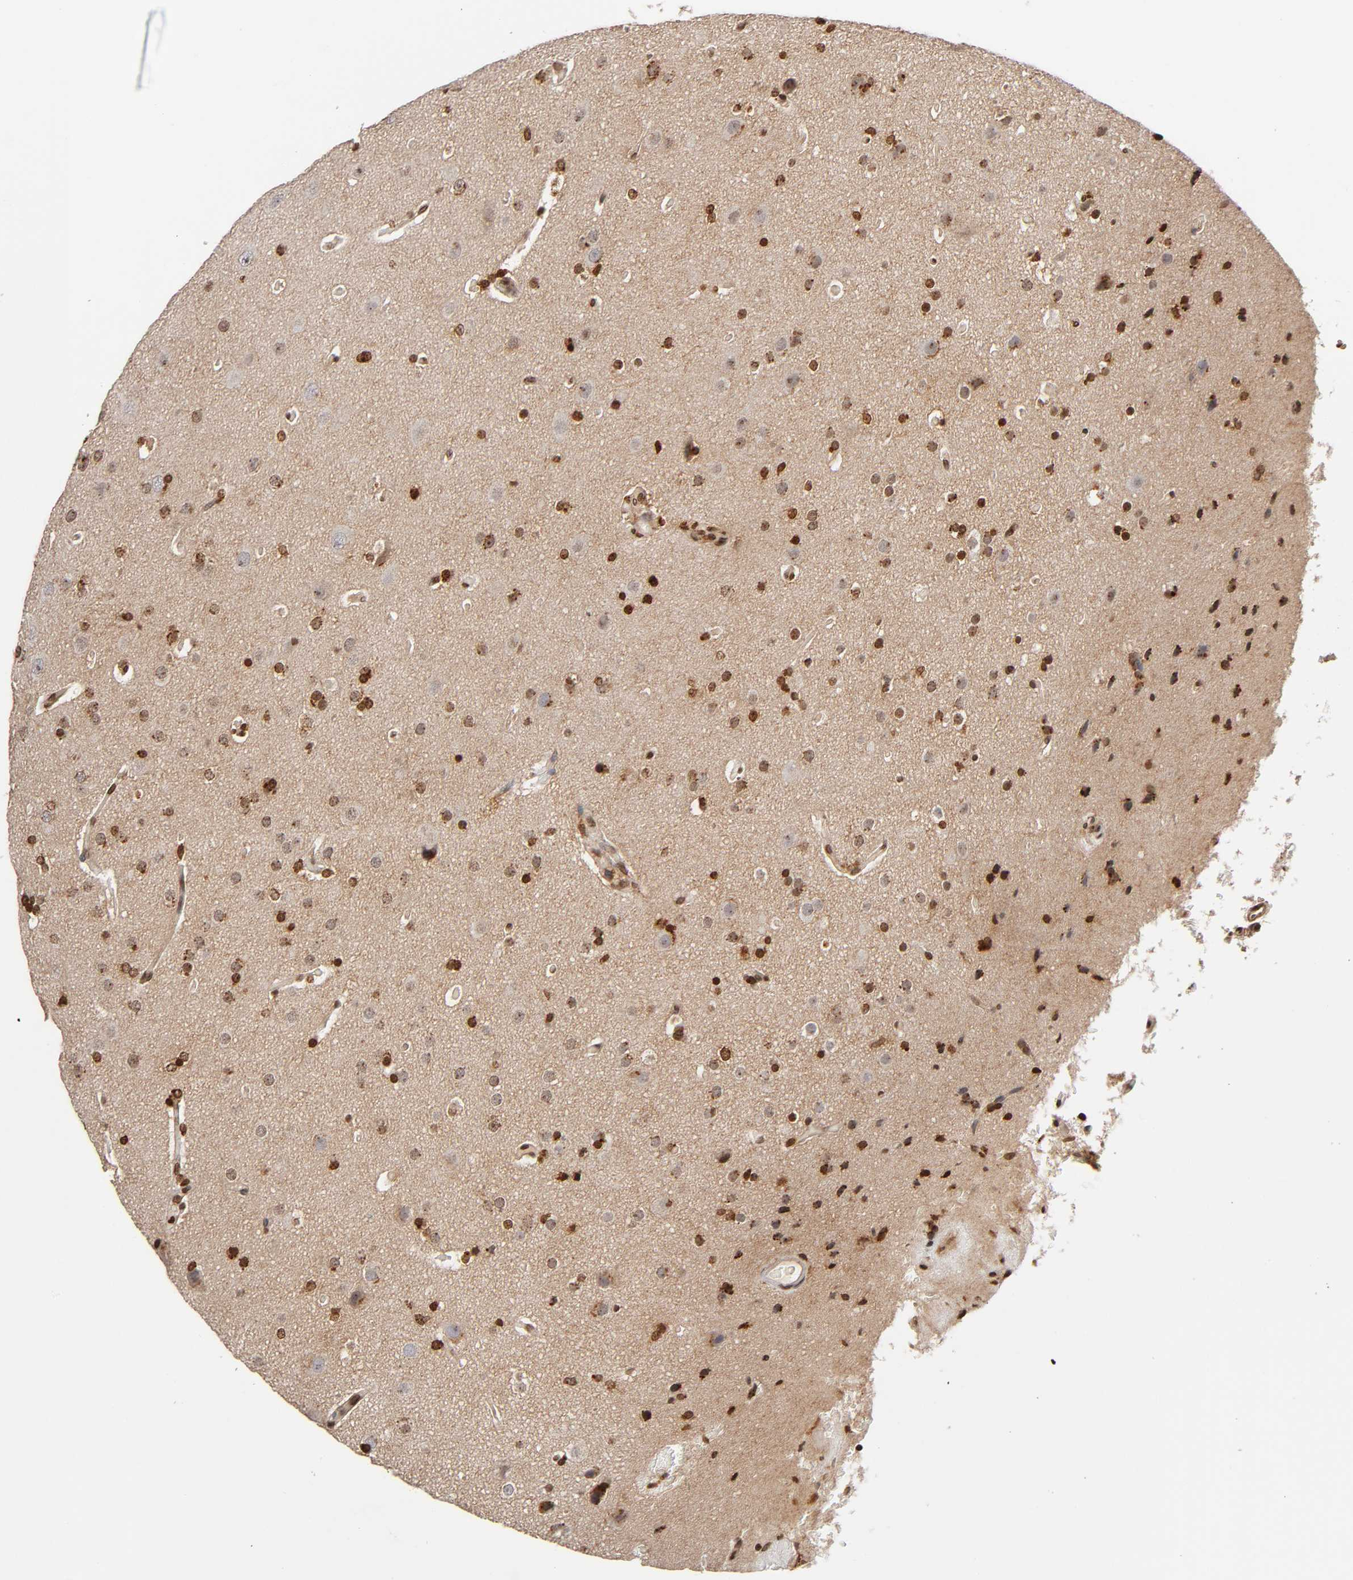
{"staining": {"intensity": "strong", "quantity": "25%-75%", "location": "nuclear"}, "tissue": "glioma", "cell_type": "Tumor cells", "image_type": "cancer", "snomed": [{"axis": "morphology", "description": "Glioma, malignant, Low grade"}, {"axis": "topography", "description": "Cerebral cortex"}], "caption": "This is an image of immunohistochemistry (IHC) staining of malignant low-grade glioma, which shows strong expression in the nuclear of tumor cells.", "gene": "ITGAV", "patient": {"sex": "female", "age": 47}}